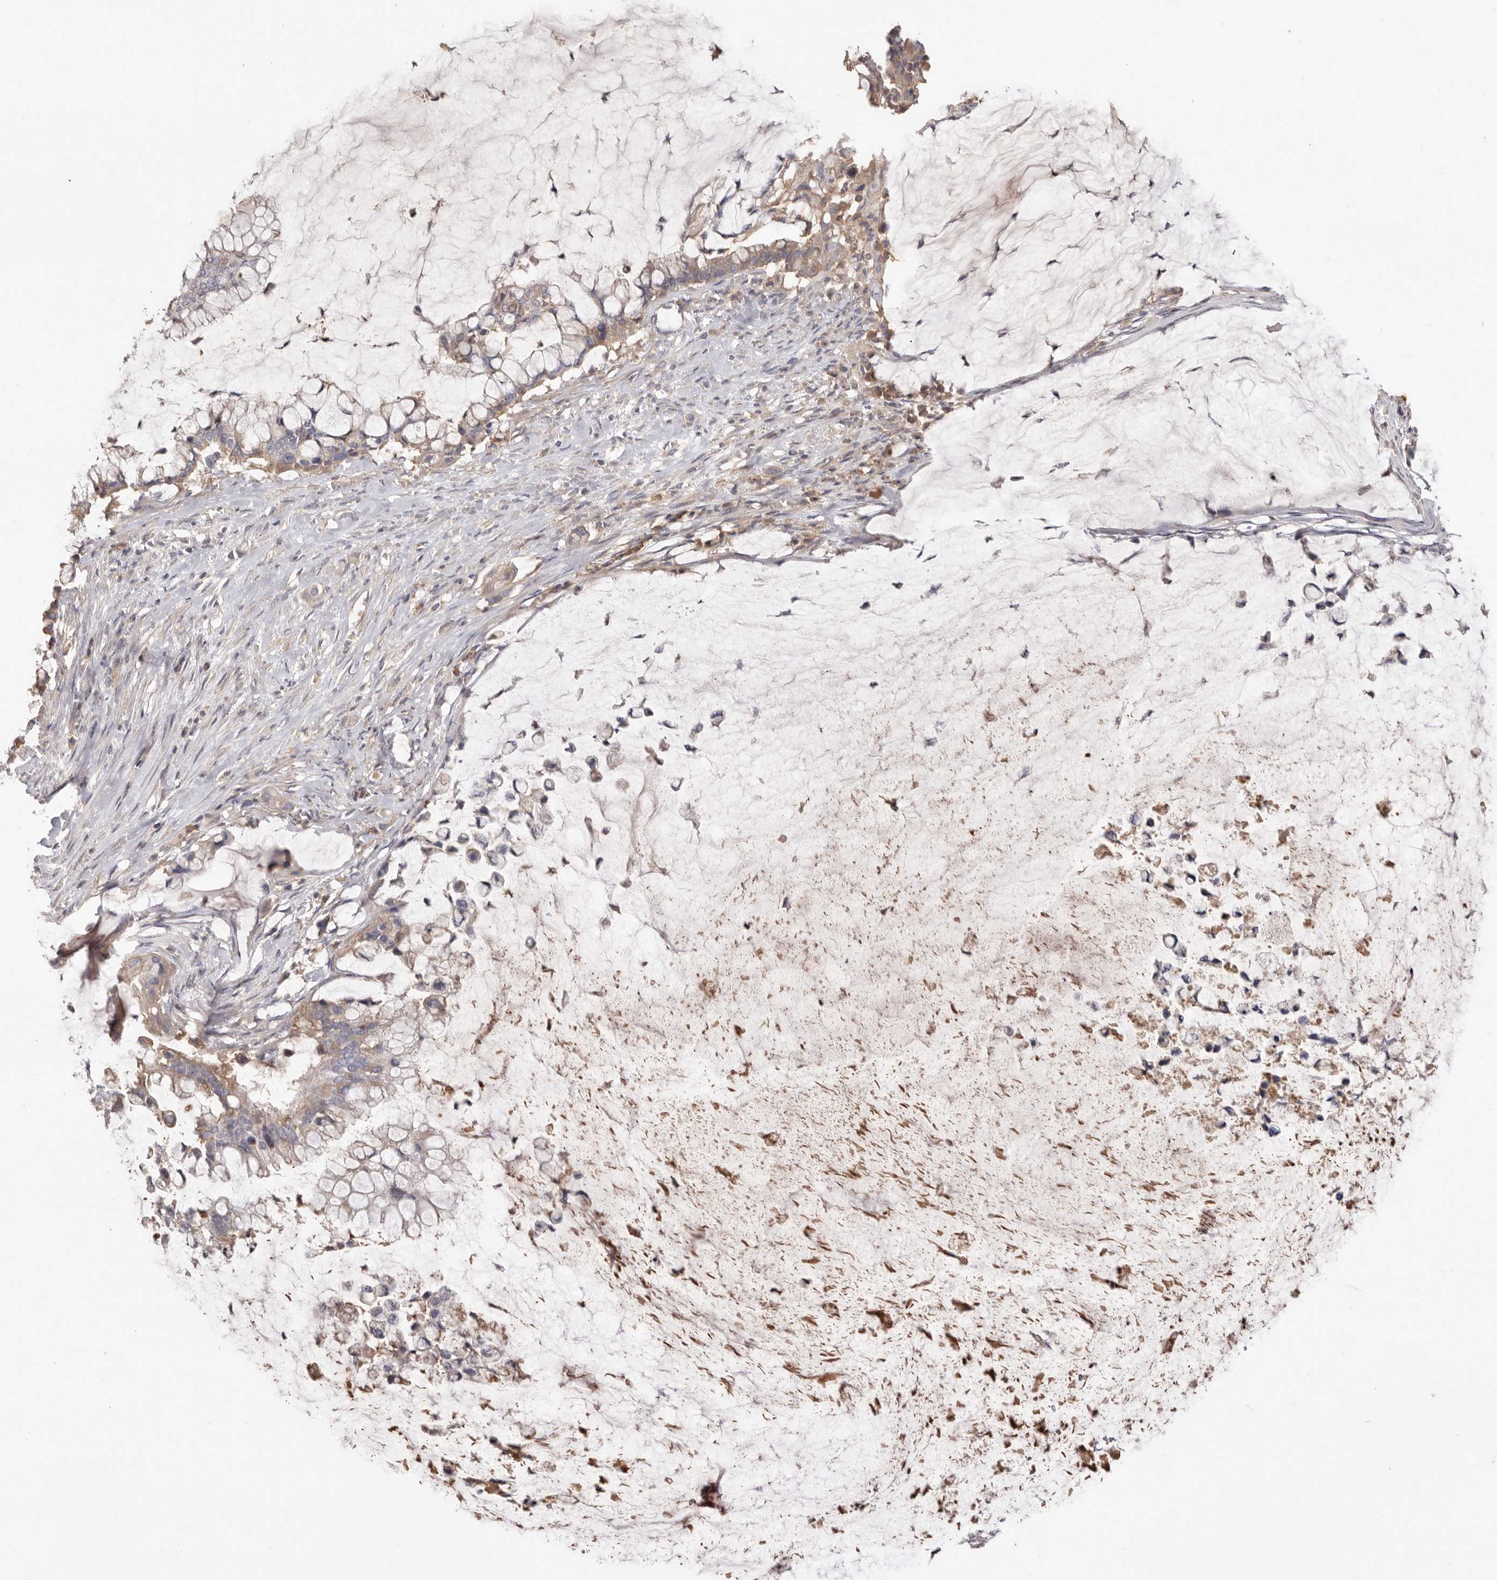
{"staining": {"intensity": "weak", "quantity": ">75%", "location": "cytoplasmic/membranous"}, "tissue": "pancreatic cancer", "cell_type": "Tumor cells", "image_type": "cancer", "snomed": [{"axis": "morphology", "description": "Adenocarcinoma, NOS"}, {"axis": "topography", "description": "Pancreas"}], "caption": "Immunohistochemistry staining of adenocarcinoma (pancreatic), which demonstrates low levels of weak cytoplasmic/membranous positivity in approximately >75% of tumor cells indicating weak cytoplasmic/membranous protein staining. The staining was performed using DAB (3,3'-diaminobenzidine) (brown) for protein detection and nuclei were counterstained in hematoxylin (blue).", "gene": "HCAR2", "patient": {"sex": "male", "age": 41}}